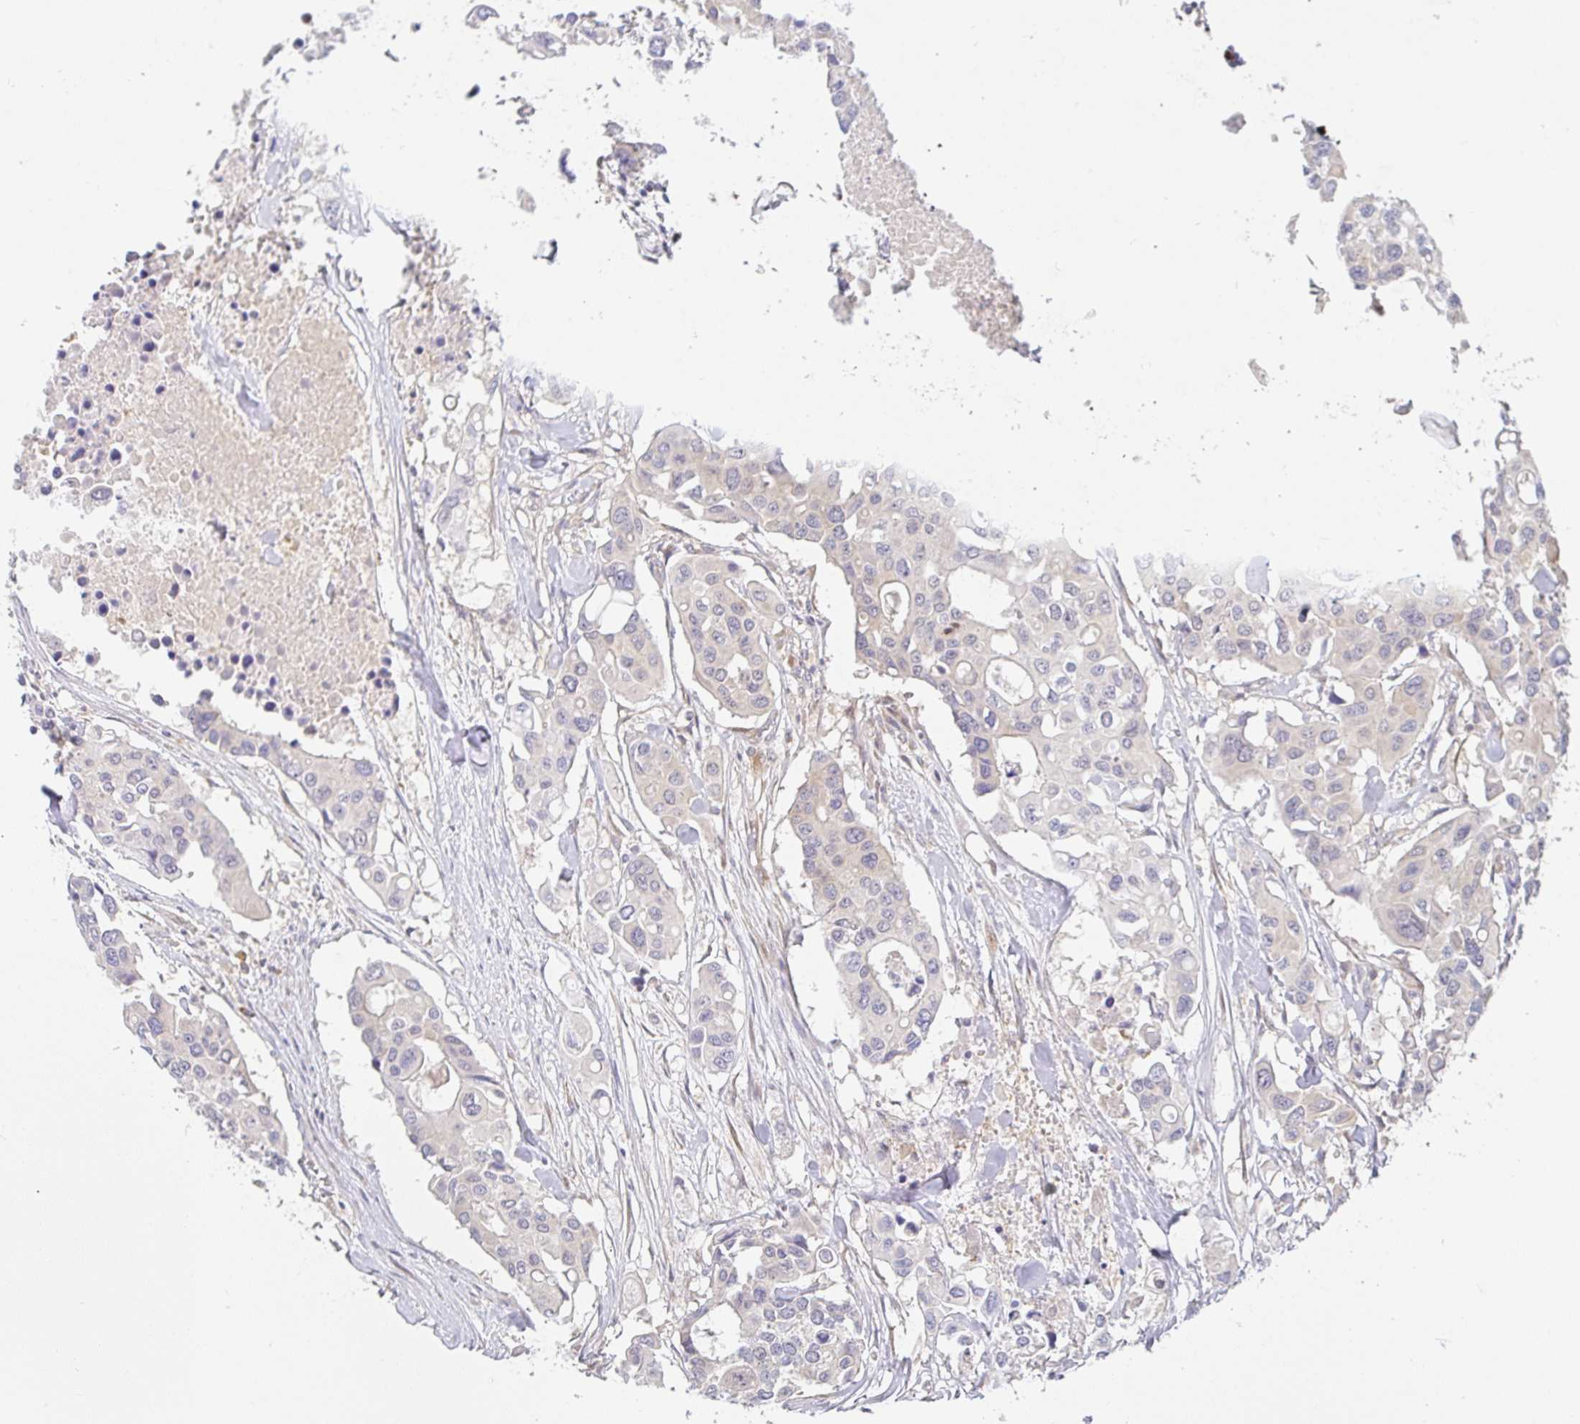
{"staining": {"intensity": "negative", "quantity": "none", "location": "none"}, "tissue": "colorectal cancer", "cell_type": "Tumor cells", "image_type": "cancer", "snomed": [{"axis": "morphology", "description": "Adenocarcinoma, NOS"}, {"axis": "topography", "description": "Colon"}], "caption": "This is an immunohistochemistry micrograph of adenocarcinoma (colorectal). There is no positivity in tumor cells.", "gene": "DERL2", "patient": {"sex": "male", "age": 77}}